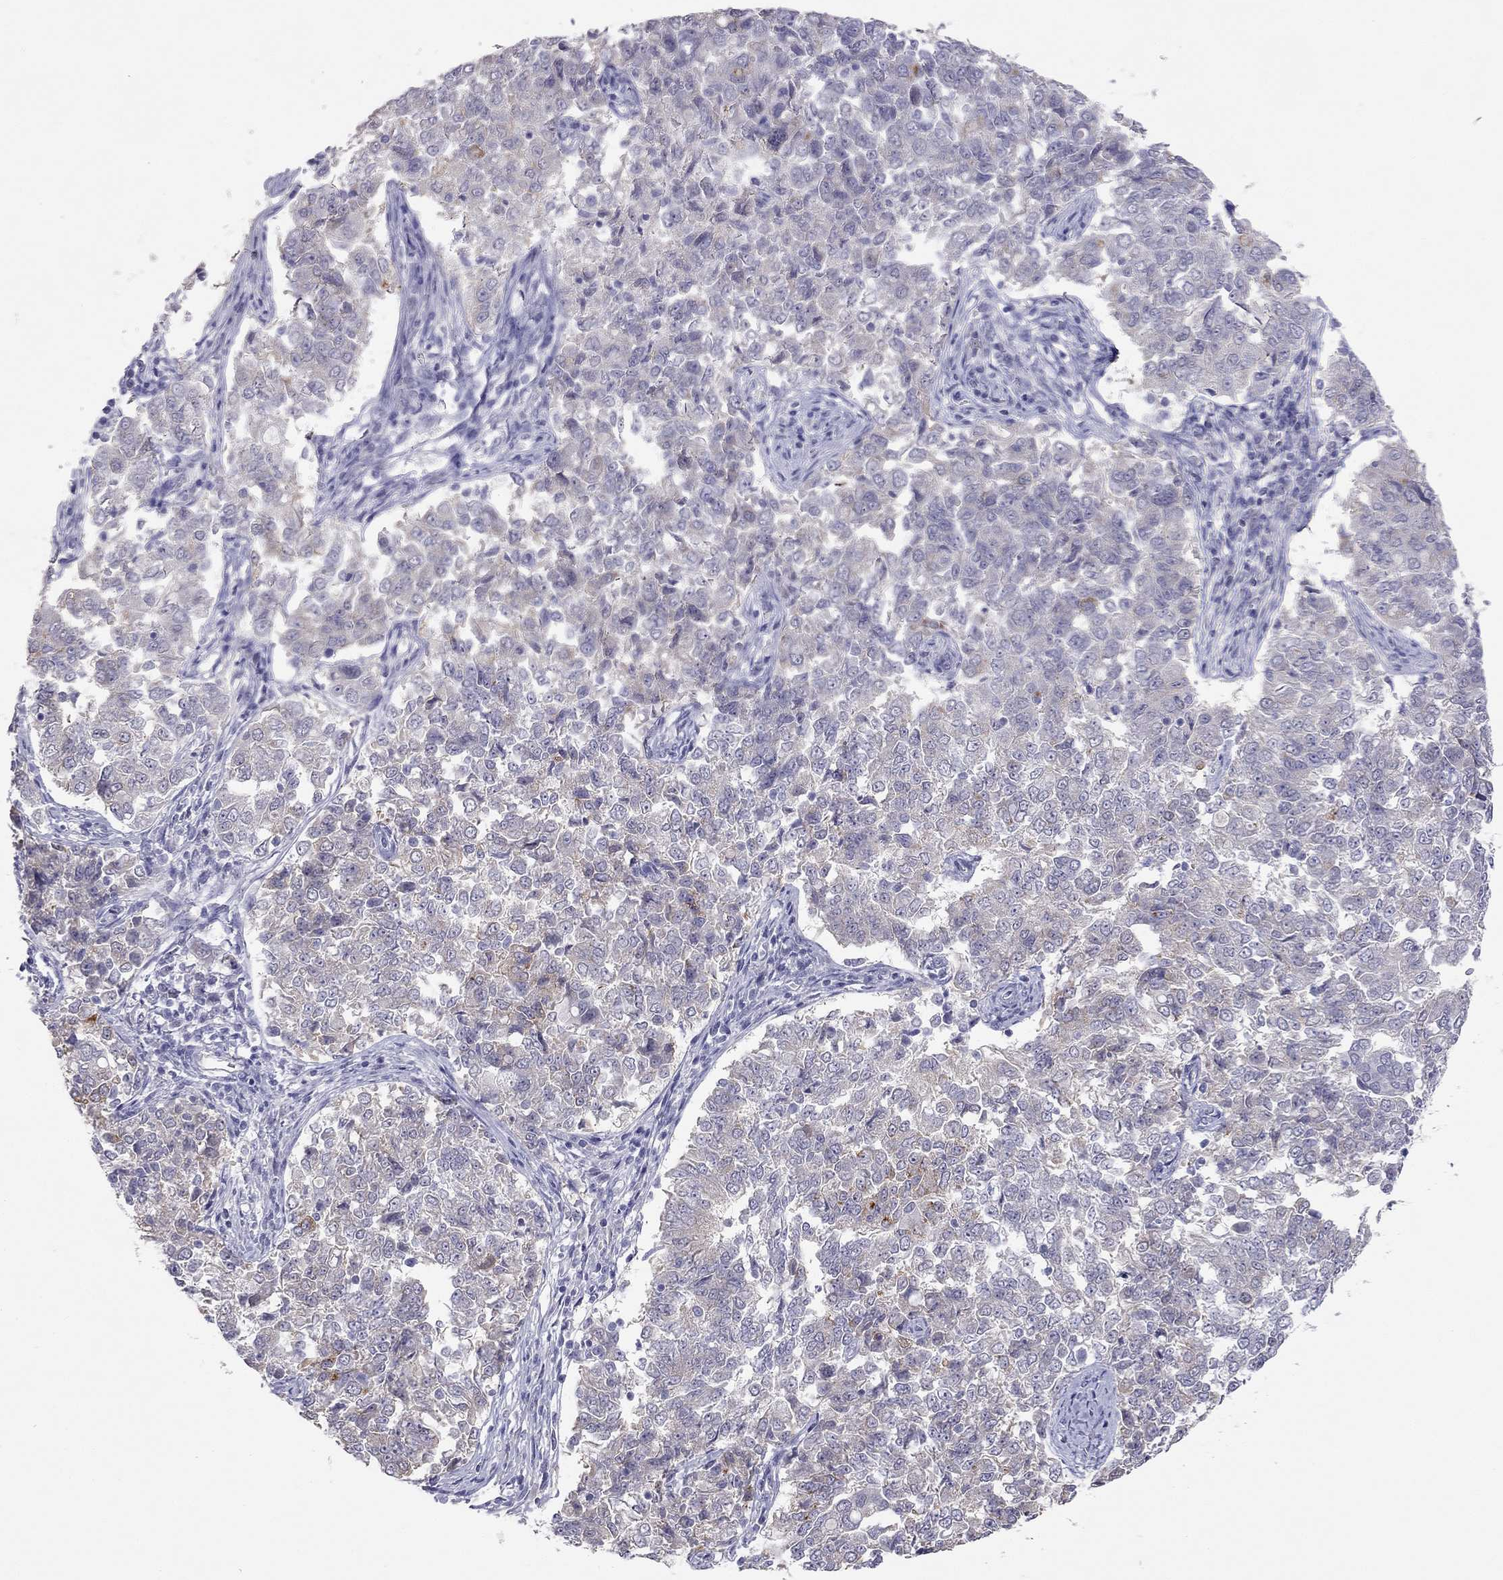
{"staining": {"intensity": "moderate", "quantity": "<25%", "location": "cytoplasmic/membranous"}, "tissue": "endometrial cancer", "cell_type": "Tumor cells", "image_type": "cancer", "snomed": [{"axis": "morphology", "description": "Adenocarcinoma, NOS"}, {"axis": "topography", "description": "Endometrium"}], "caption": "The image demonstrates staining of endometrial cancer (adenocarcinoma), revealing moderate cytoplasmic/membranous protein expression (brown color) within tumor cells.", "gene": "C16orf89", "patient": {"sex": "female", "age": 43}}